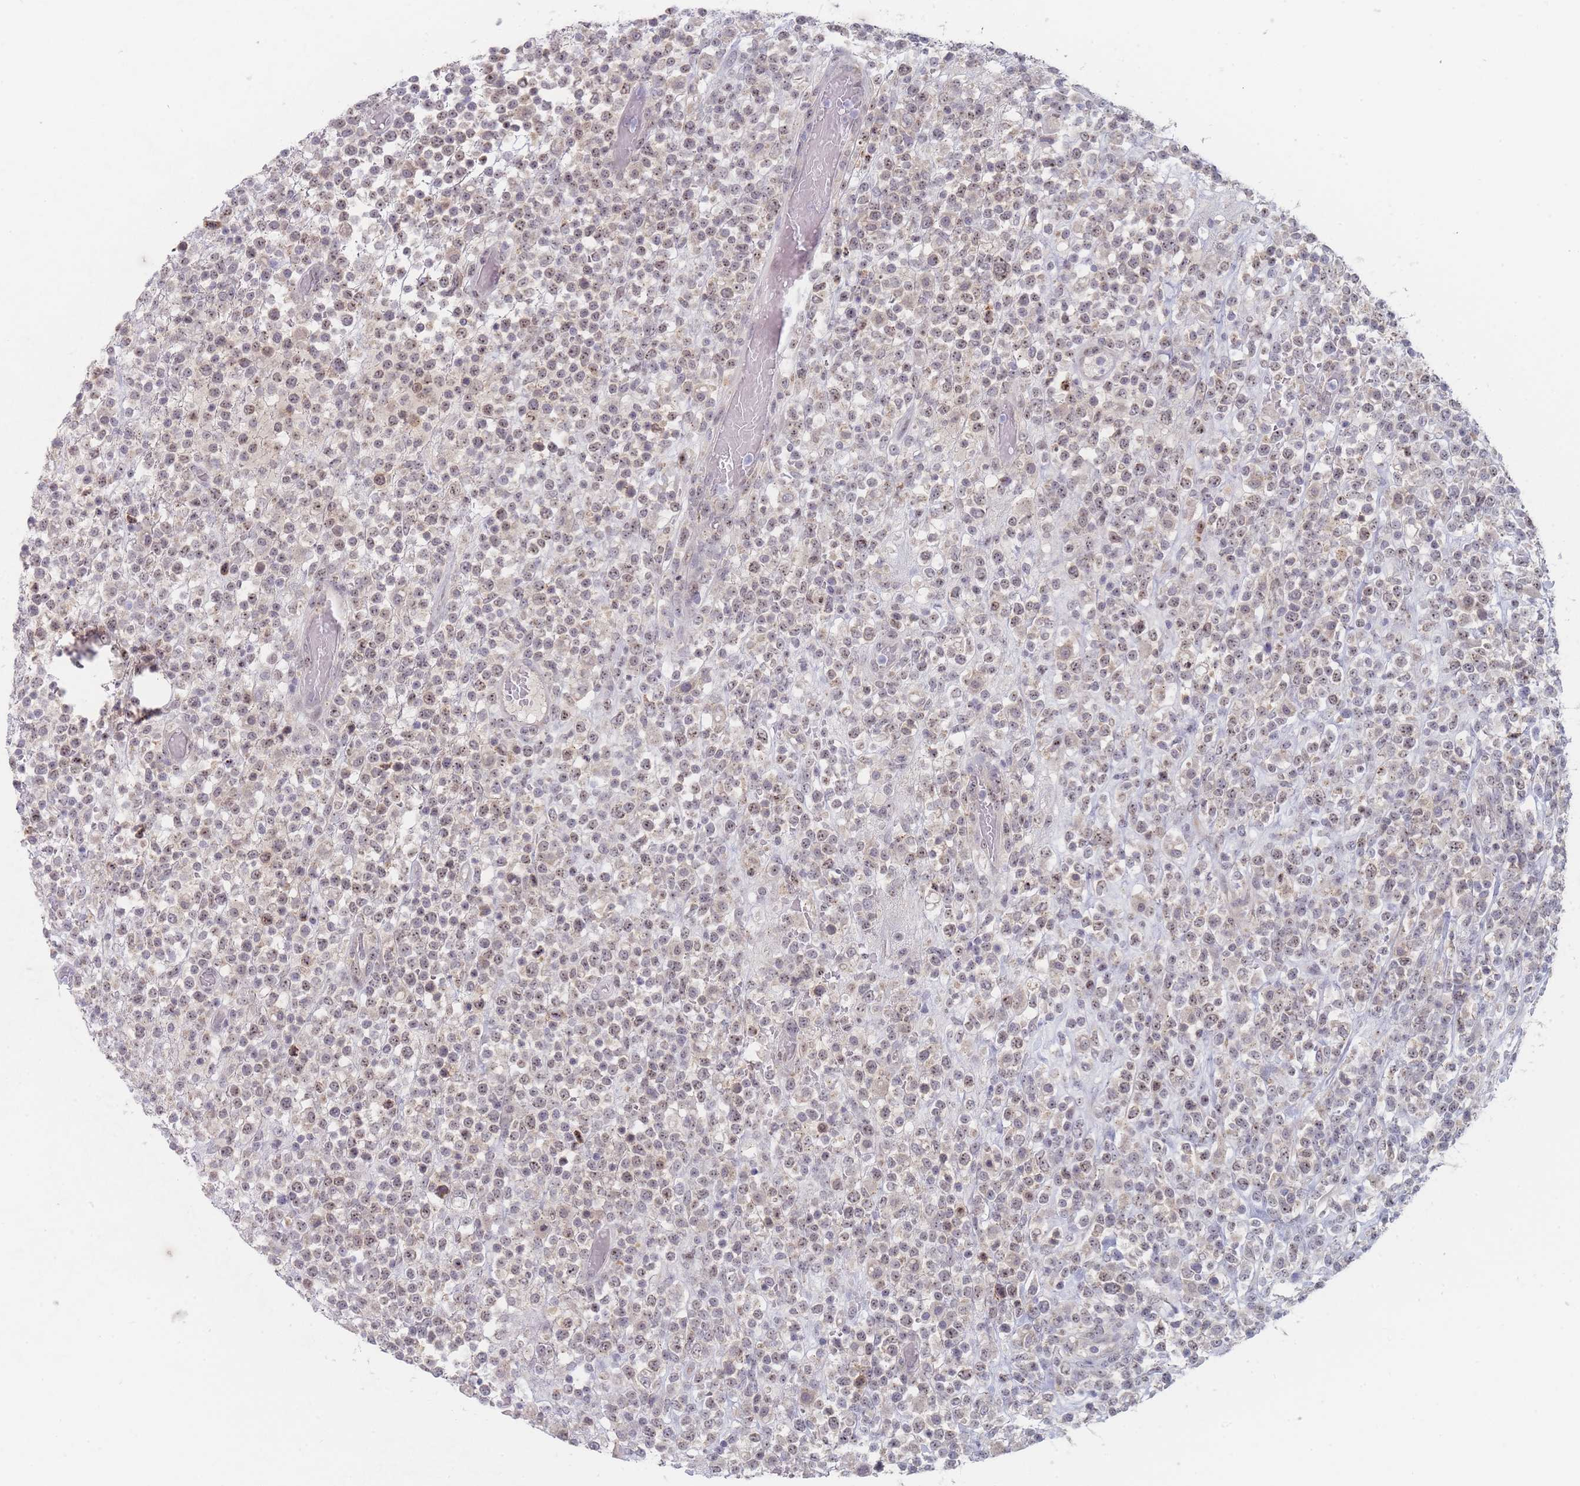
{"staining": {"intensity": "moderate", "quantity": "25%-75%", "location": "nuclear"}, "tissue": "lymphoma", "cell_type": "Tumor cells", "image_type": "cancer", "snomed": [{"axis": "morphology", "description": "Malignant lymphoma, non-Hodgkin's type, High grade"}, {"axis": "topography", "description": "Colon"}], "caption": "Immunohistochemical staining of human lymphoma demonstrates medium levels of moderate nuclear protein staining in about 25%-75% of tumor cells.", "gene": "RNF8", "patient": {"sex": "female", "age": 53}}